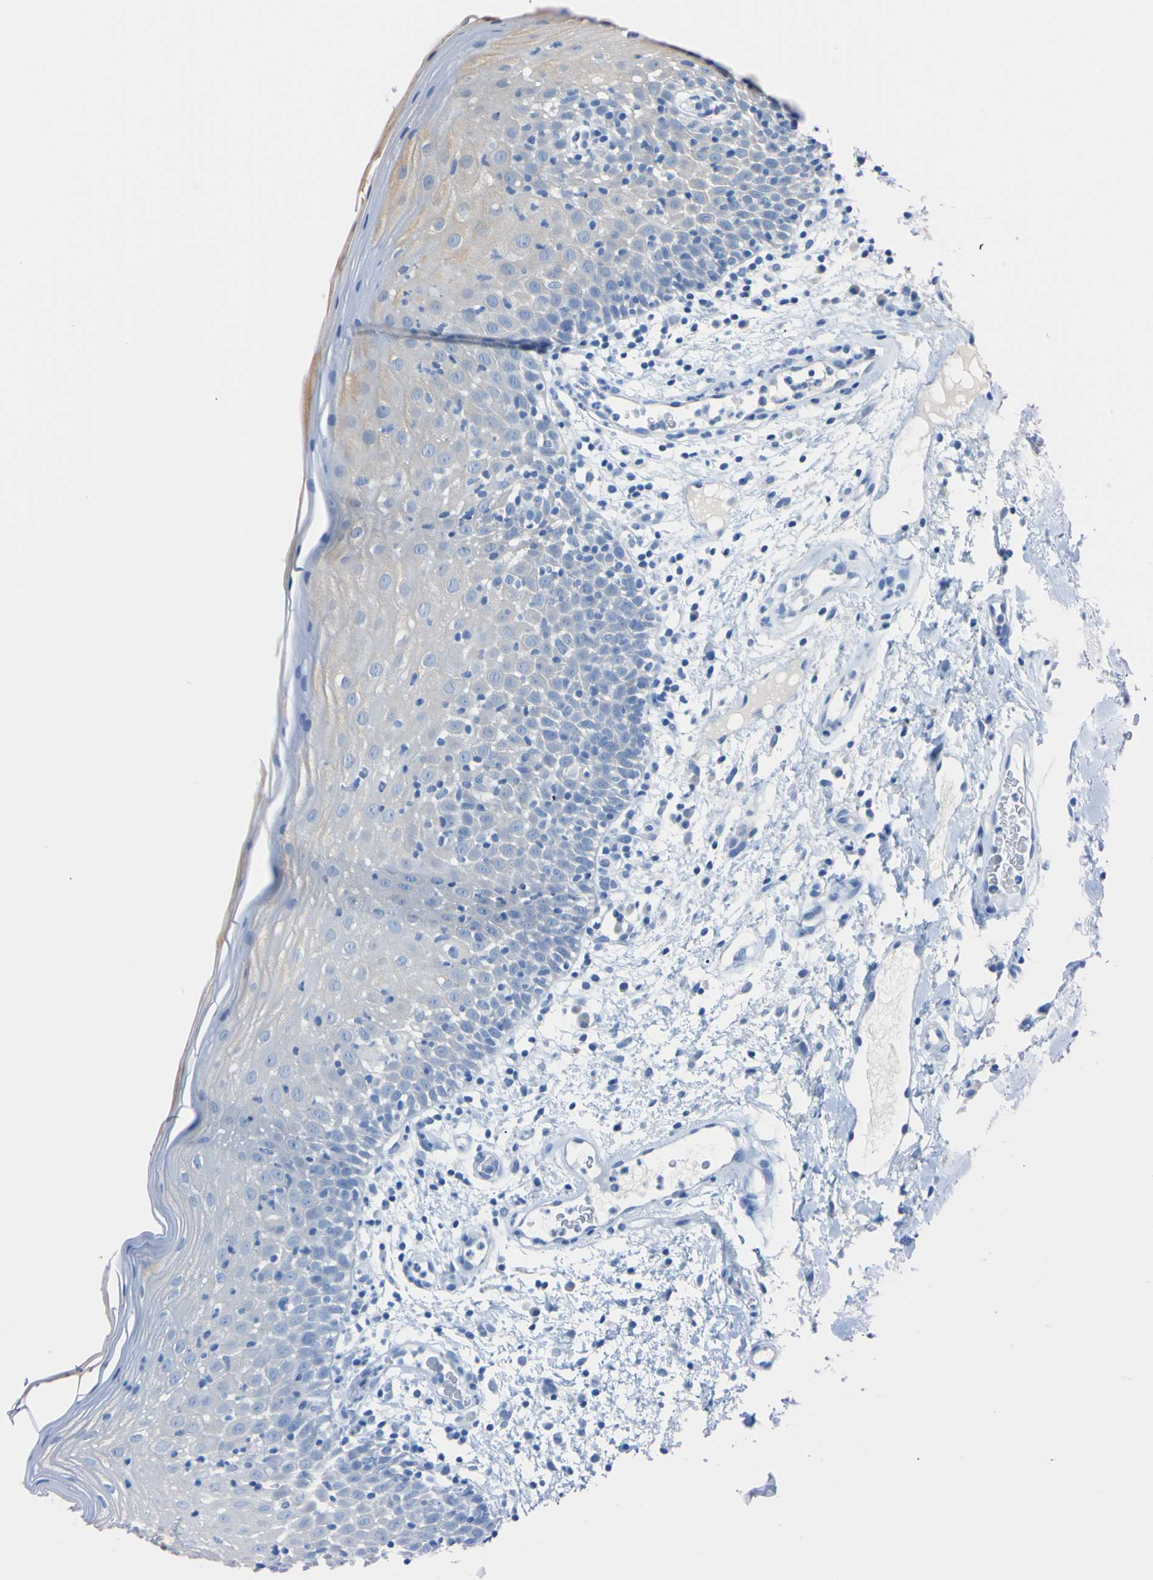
{"staining": {"intensity": "weak", "quantity": "<25%", "location": "none"}, "tissue": "oral mucosa", "cell_type": "Squamous epithelial cells", "image_type": "normal", "snomed": [{"axis": "morphology", "description": "Normal tissue, NOS"}, {"axis": "morphology", "description": "Squamous cell carcinoma, NOS"}, {"axis": "topography", "description": "Skeletal muscle"}, {"axis": "topography", "description": "Oral tissue"}], "caption": "The micrograph demonstrates no staining of squamous epithelial cells in unremarkable oral mucosa.", "gene": "RARS1", "patient": {"sex": "male", "age": 71}}